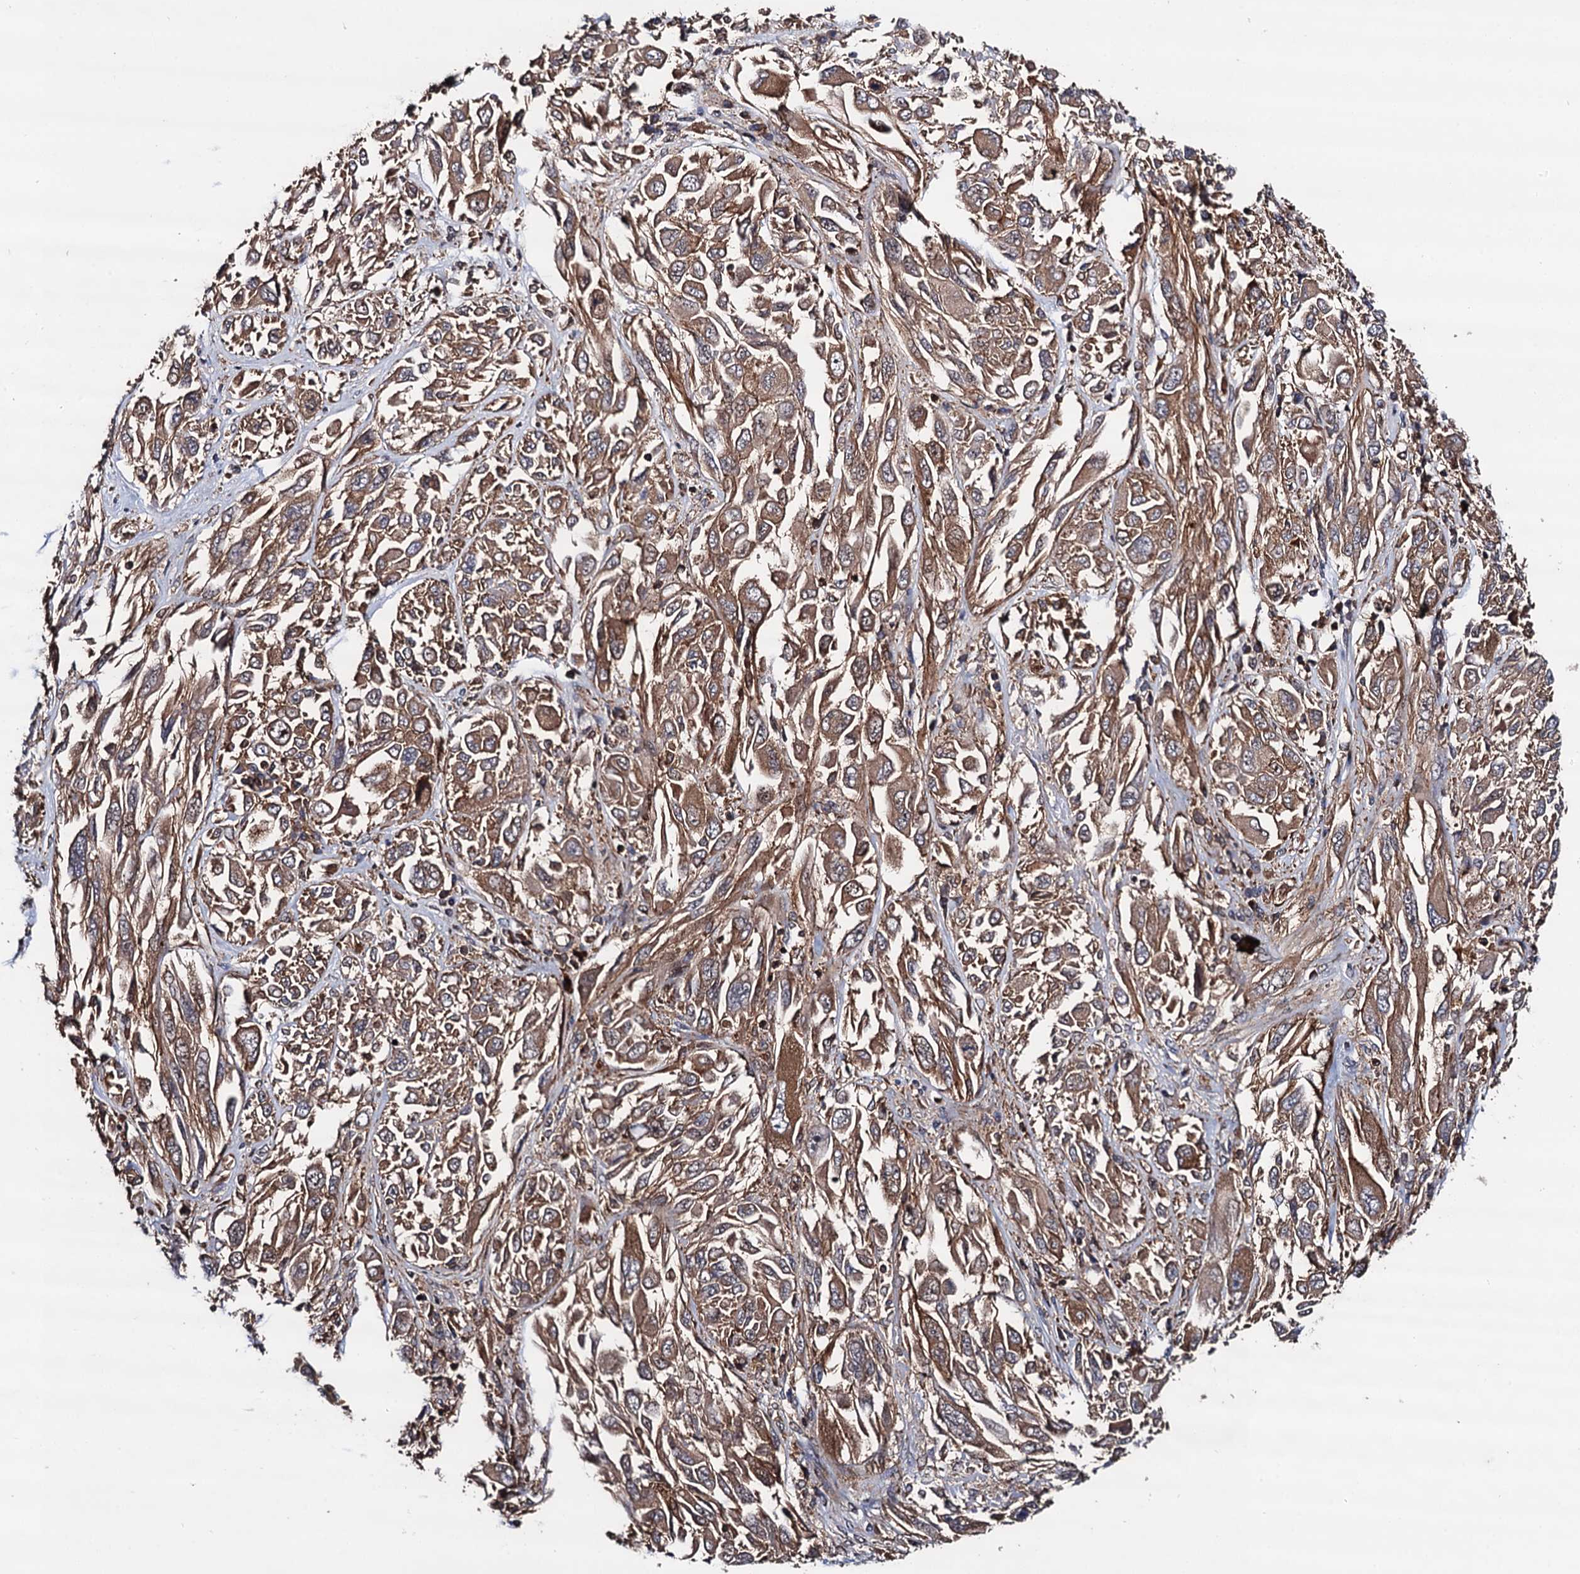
{"staining": {"intensity": "moderate", "quantity": ">75%", "location": "cytoplasmic/membranous"}, "tissue": "melanoma", "cell_type": "Tumor cells", "image_type": "cancer", "snomed": [{"axis": "morphology", "description": "Malignant melanoma, NOS"}, {"axis": "topography", "description": "Skin"}], "caption": "DAB (3,3'-diaminobenzidine) immunohistochemical staining of melanoma reveals moderate cytoplasmic/membranous protein expression in approximately >75% of tumor cells.", "gene": "BORA", "patient": {"sex": "female", "age": 91}}